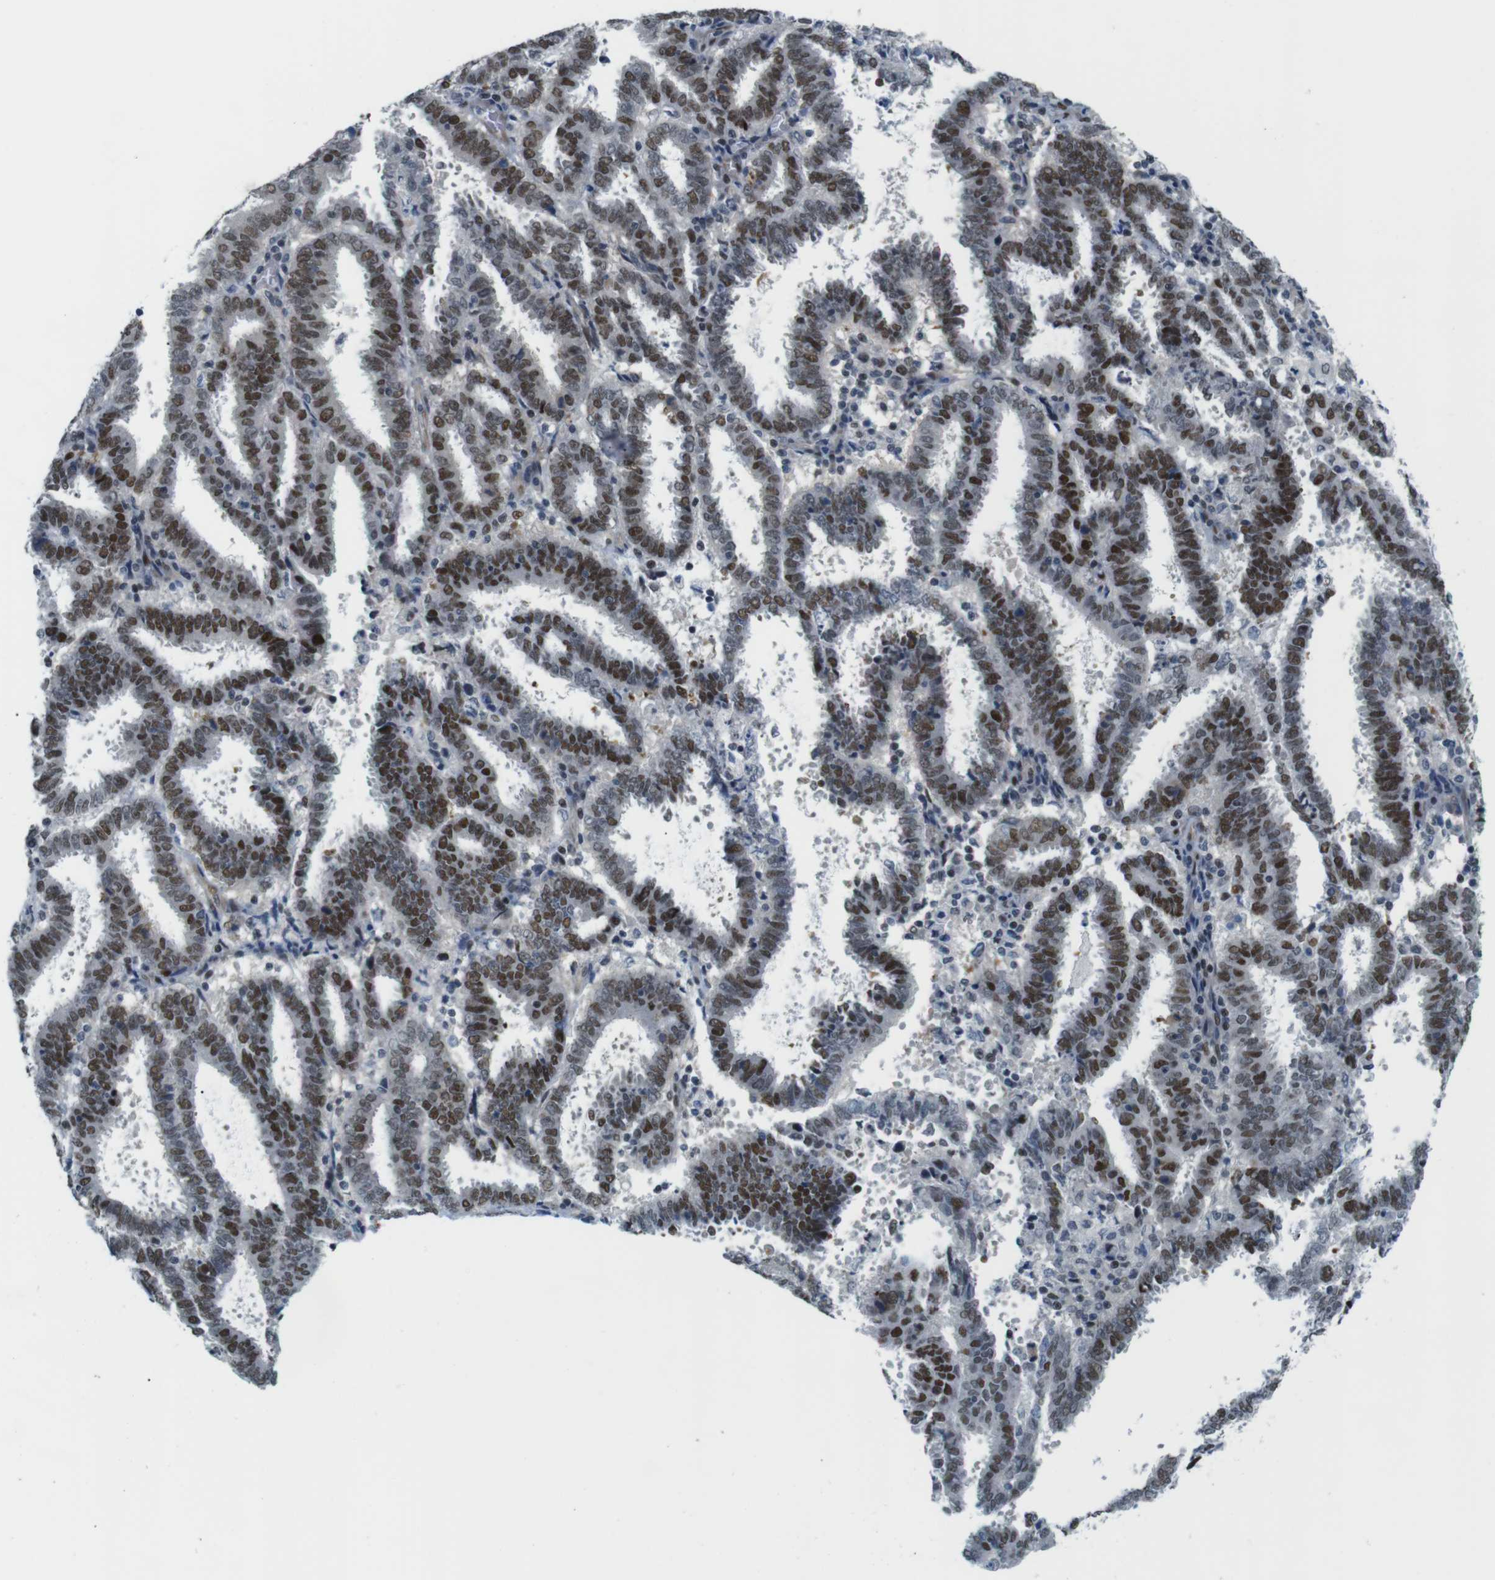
{"staining": {"intensity": "moderate", "quantity": ">75%", "location": "nuclear"}, "tissue": "endometrial cancer", "cell_type": "Tumor cells", "image_type": "cancer", "snomed": [{"axis": "morphology", "description": "Adenocarcinoma, NOS"}, {"axis": "topography", "description": "Uterus"}], "caption": "An image of human endometrial cancer stained for a protein reveals moderate nuclear brown staining in tumor cells.", "gene": "SMCO2", "patient": {"sex": "female", "age": 83}}